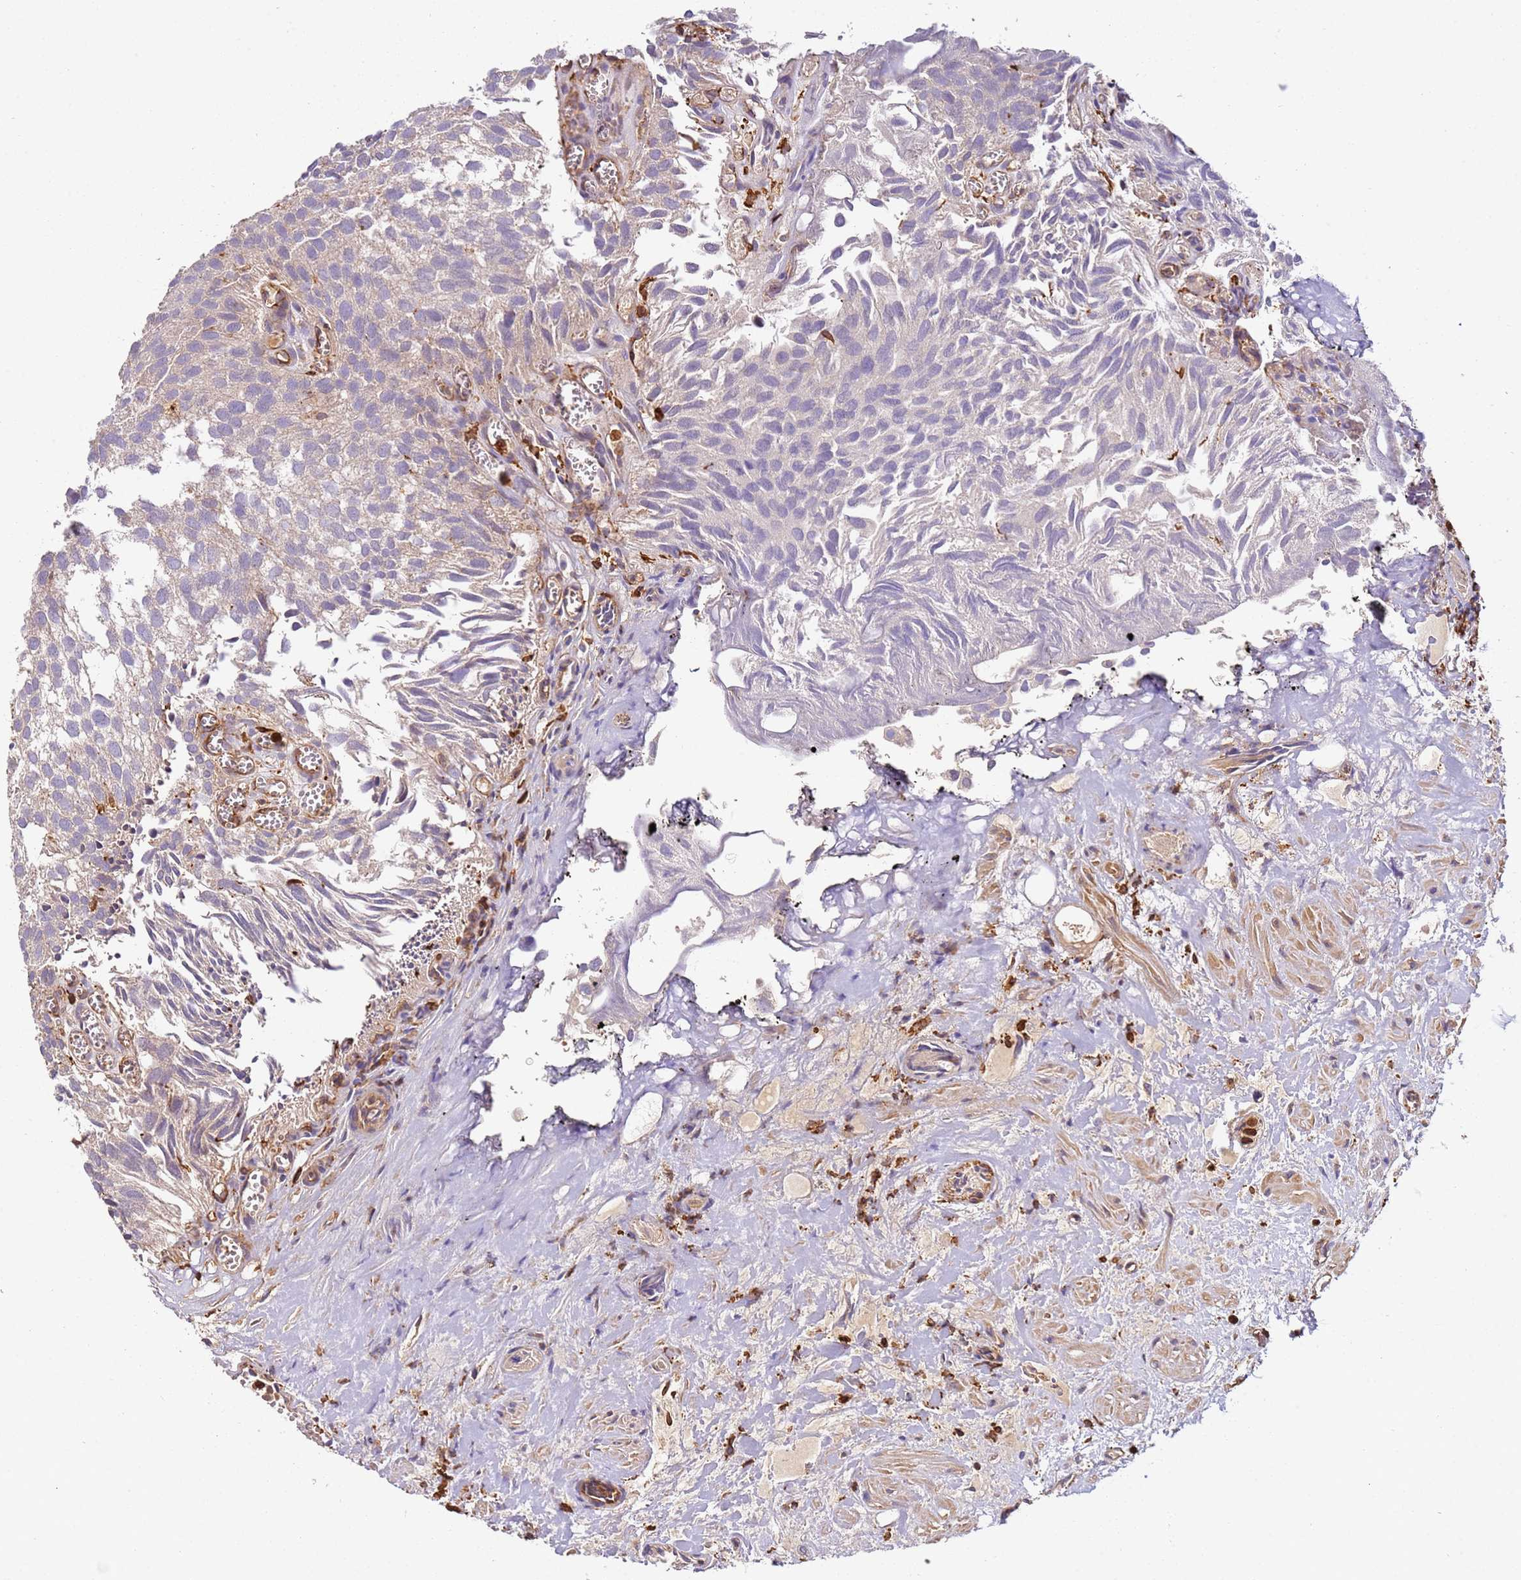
{"staining": {"intensity": "weak", "quantity": "<25%", "location": "cytoplasmic/membranous"}, "tissue": "urothelial cancer", "cell_type": "Tumor cells", "image_type": "cancer", "snomed": [{"axis": "morphology", "description": "Urothelial carcinoma, Low grade"}, {"axis": "topography", "description": "Urinary bladder"}], "caption": "Immunohistochemistry (IHC) histopathology image of urothelial carcinoma (low-grade) stained for a protein (brown), which displays no positivity in tumor cells.", "gene": "OR6P1", "patient": {"sex": "male", "age": 88}}